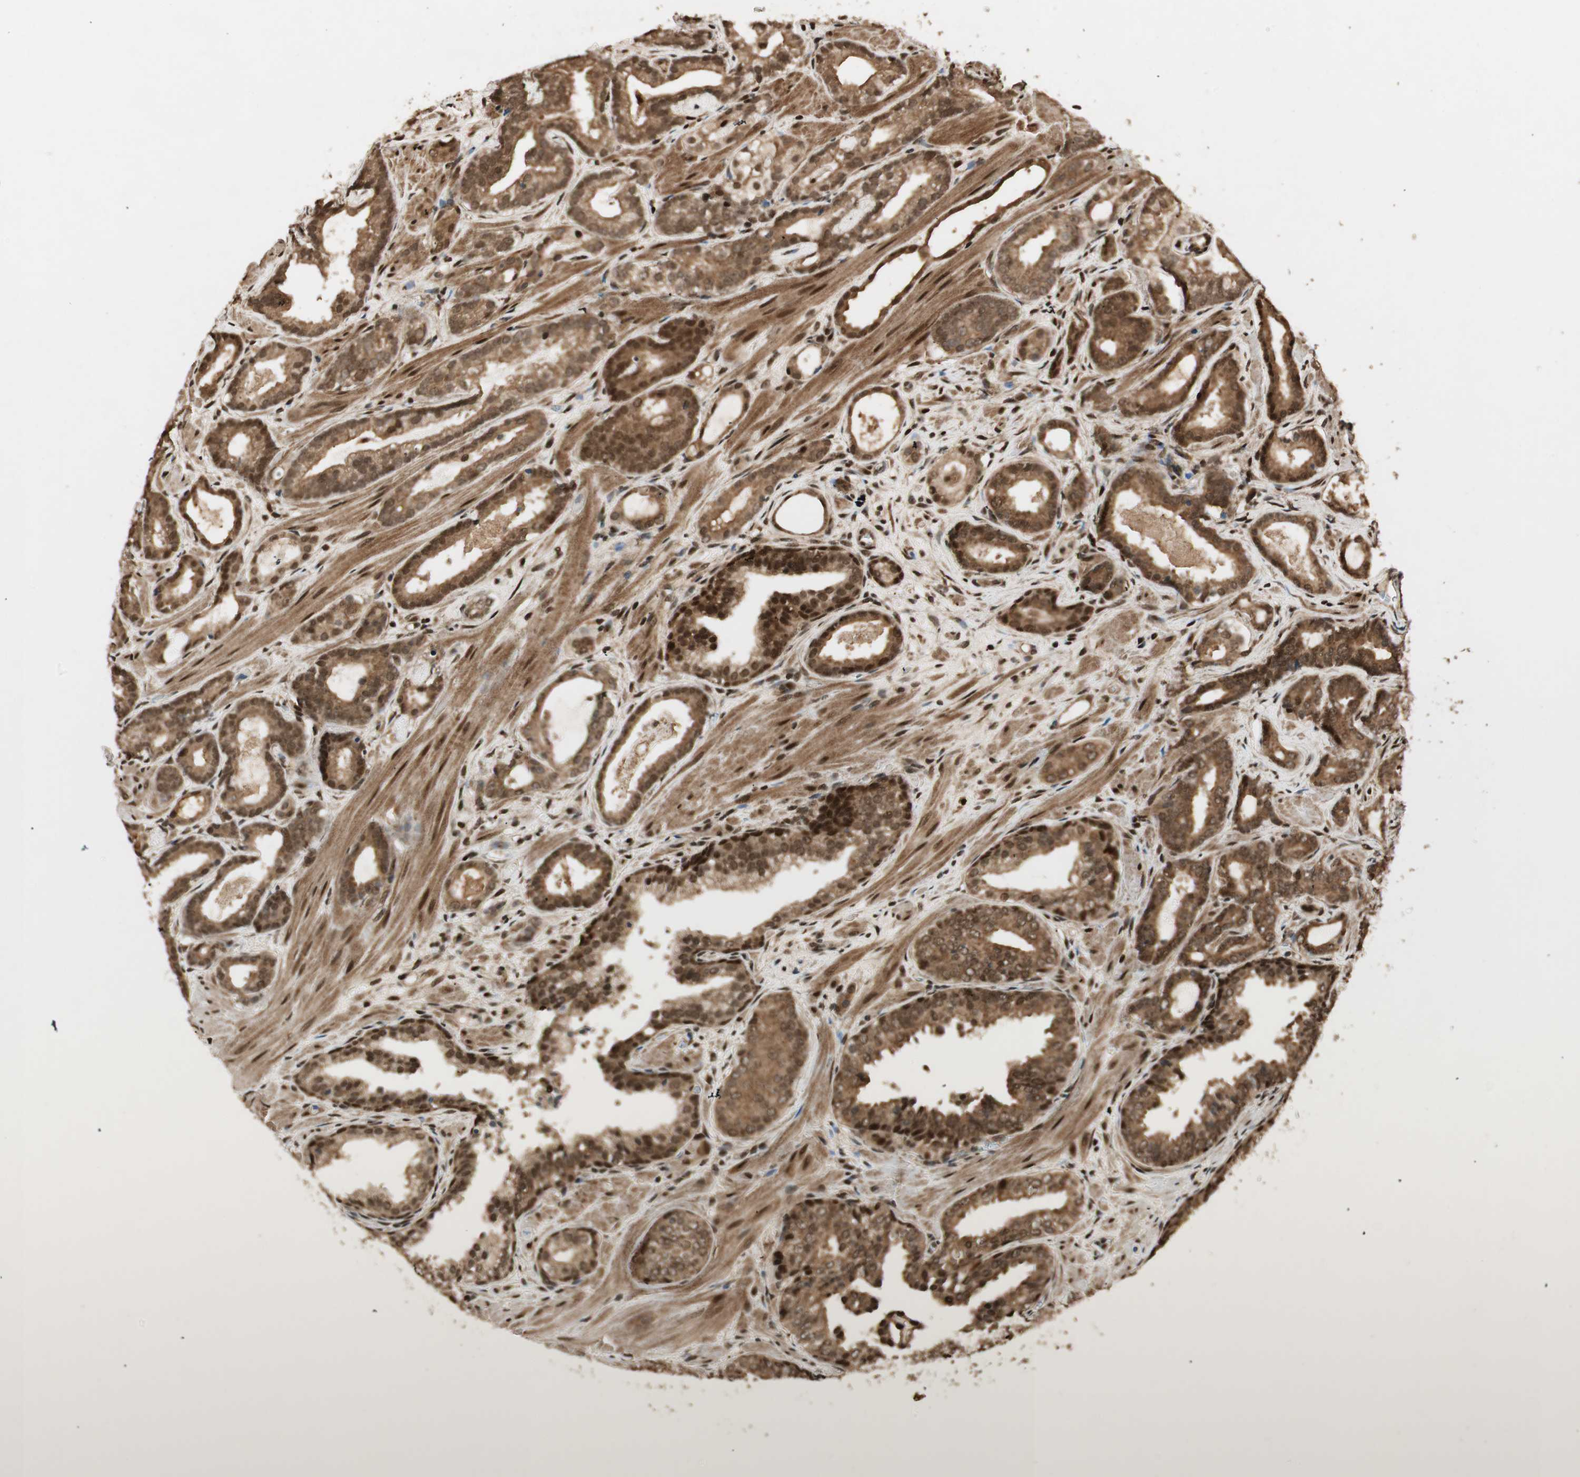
{"staining": {"intensity": "strong", "quantity": ">75%", "location": "cytoplasmic/membranous,nuclear"}, "tissue": "prostate cancer", "cell_type": "Tumor cells", "image_type": "cancer", "snomed": [{"axis": "morphology", "description": "Adenocarcinoma, Low grade"}, {"axis": "topography", "description": "Prostate"}], "caption": "Tumor cells show high levels of strong cytoplasmic/membranous and nuclear expression in about >75% of cells in prostate cancer. (Brightfield microscopy of DAB IHC at high magnification).", "gene": "RPA3", "patient": {"sex": "male", "age": 57}}